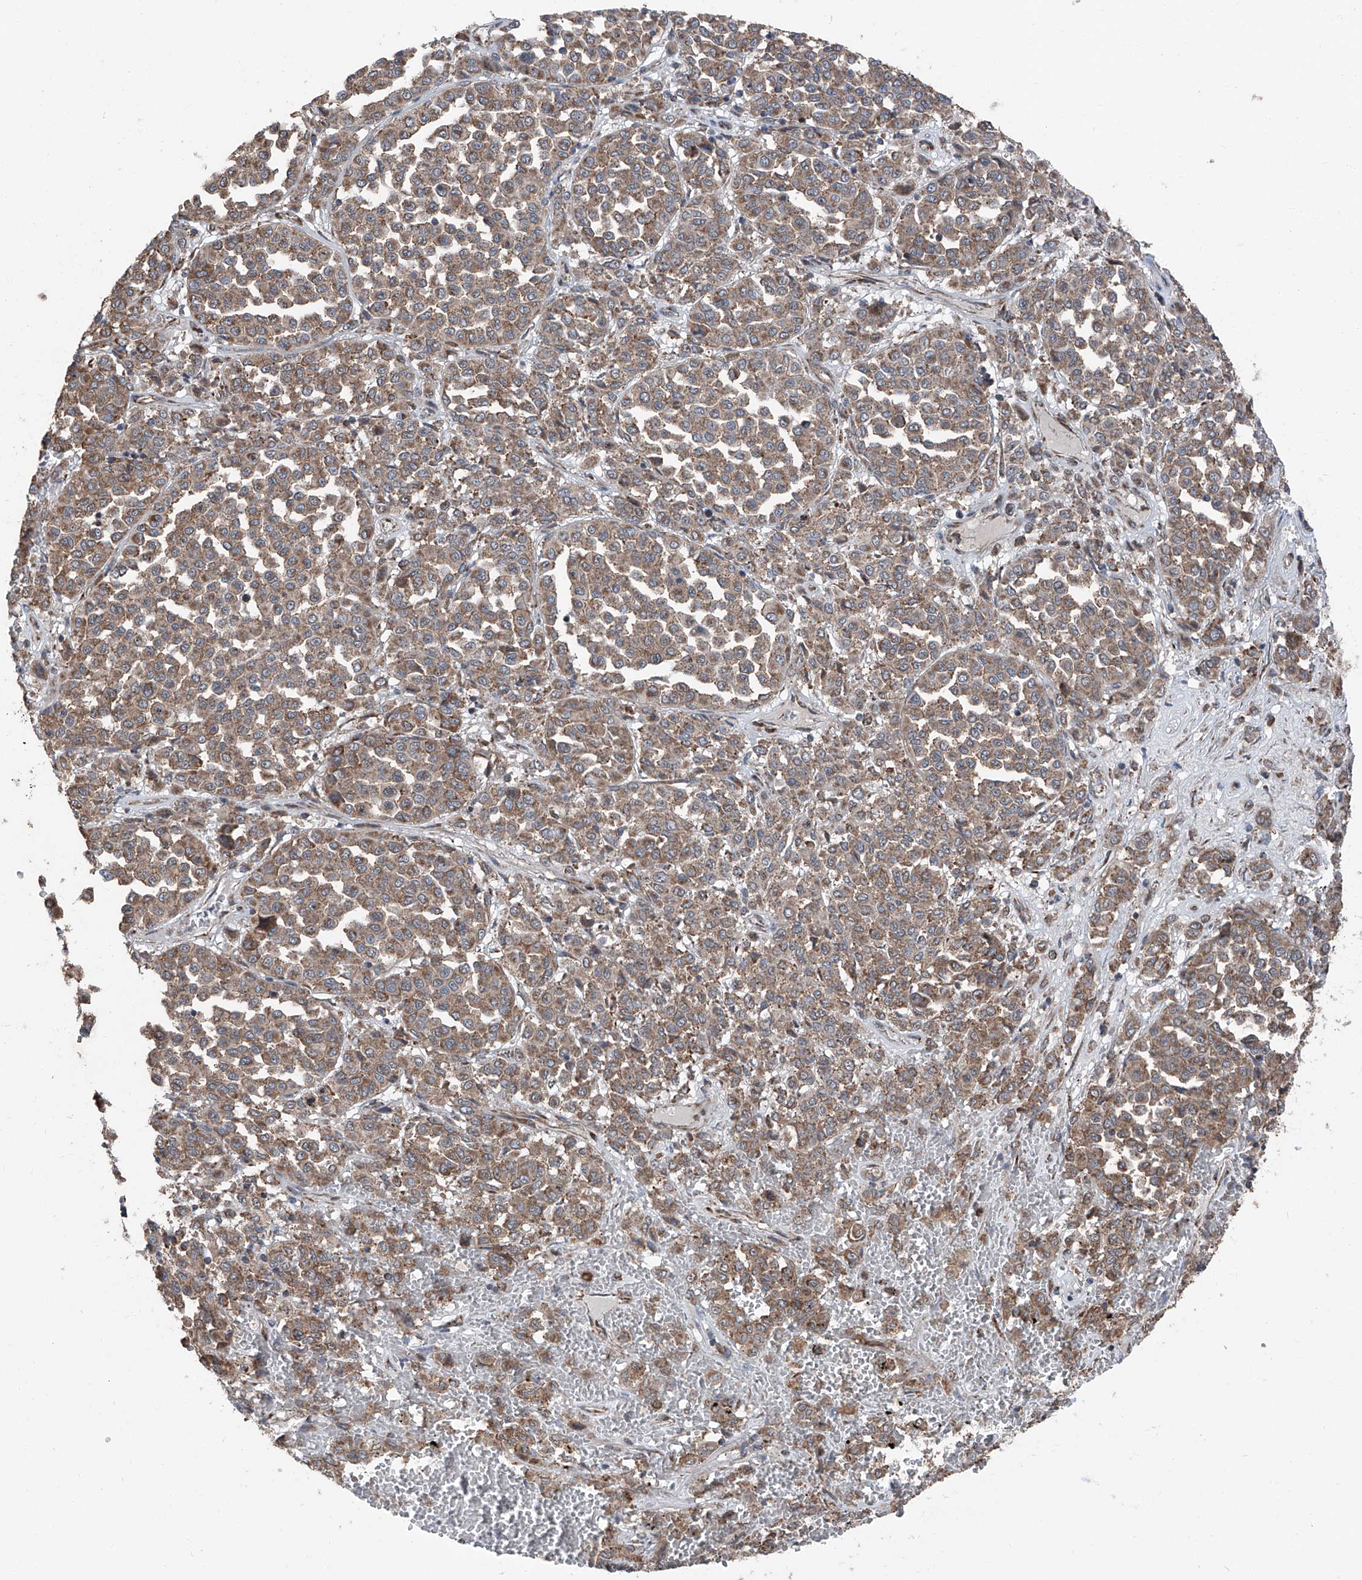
{"staining": {"intensity": "moderate", "quantity": ">75%", "location": "cytoplasmic/membranous"}, "tissue": "melanoma", "cell_type": "Tumor cells", "image_type": "cancer", "snomed": [{"axis": "morphology", "description": "Malignant melanoma, Metastatic site"}, {"axis": "topography", "description": "Pancreas"}], "caption": "Protein expression analysis of human malignant melanoma (metastatic site) reveals moderate cytoplasmic/membranous expression in about >75% of tumor cells.", "gene": "LIMK1", "patient": {"sex": "female", "age": 30}}